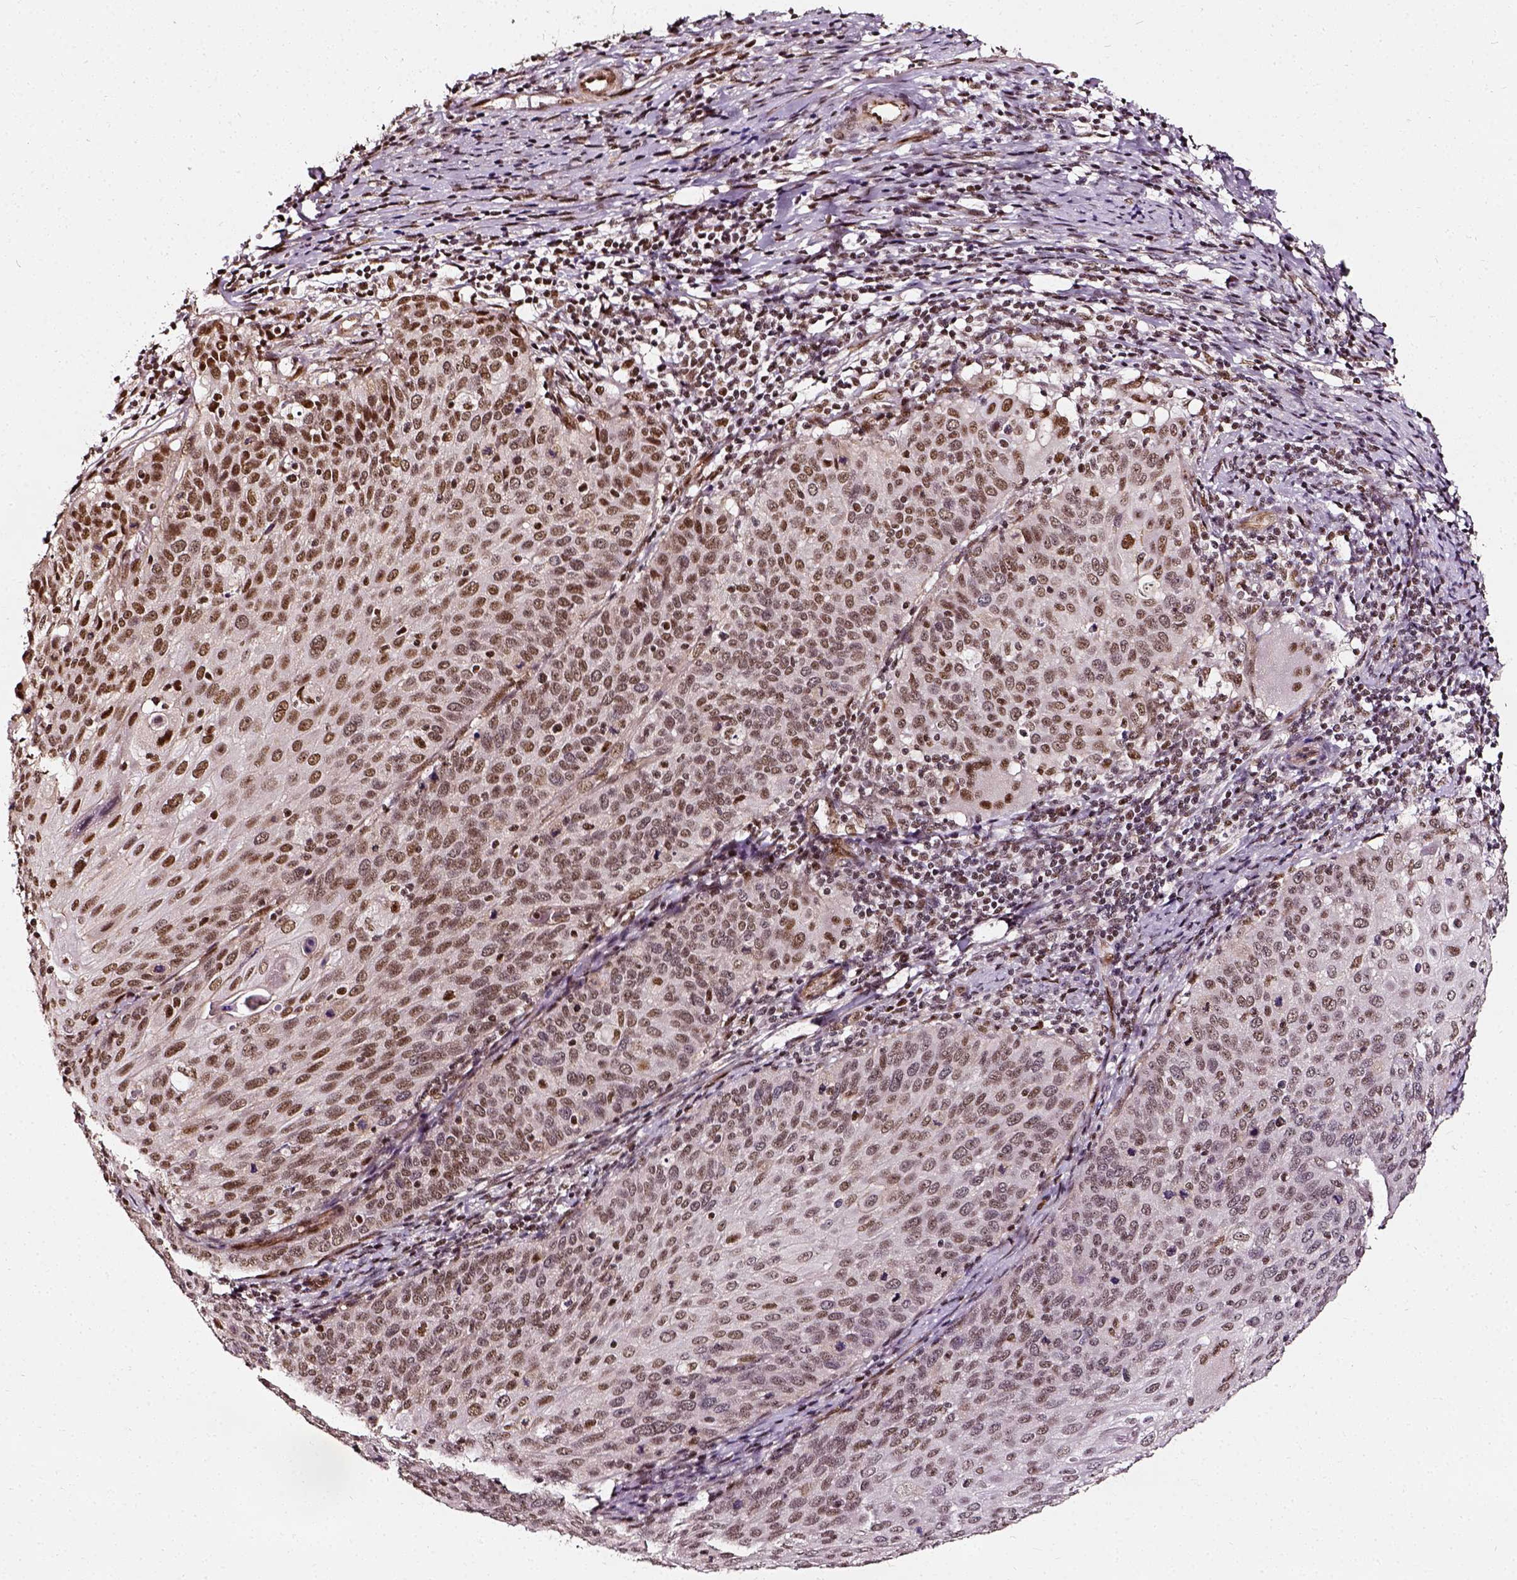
{"staining": {"intensity": "moderate", "quantity": "25%-75%", "location": "nuclear"}, "tissue": "cervical cancer", "cell_type": "Tumor cells", "image_type": "cancer", "snomed": [{"axis": "morphology", "description": "Squamous cell carcinoma, NOS"}, {"axis": "topography", "description": "Cervix"}], "caption": "Immunohistochemistry (IHC) of human cervical squamous cell carcinoma exhibits medium levels of moderate nuclear staining in about 25%-75% of tumor cells.", "gene": "NACC1", "patient": {"sex": "female", "age": 65}}